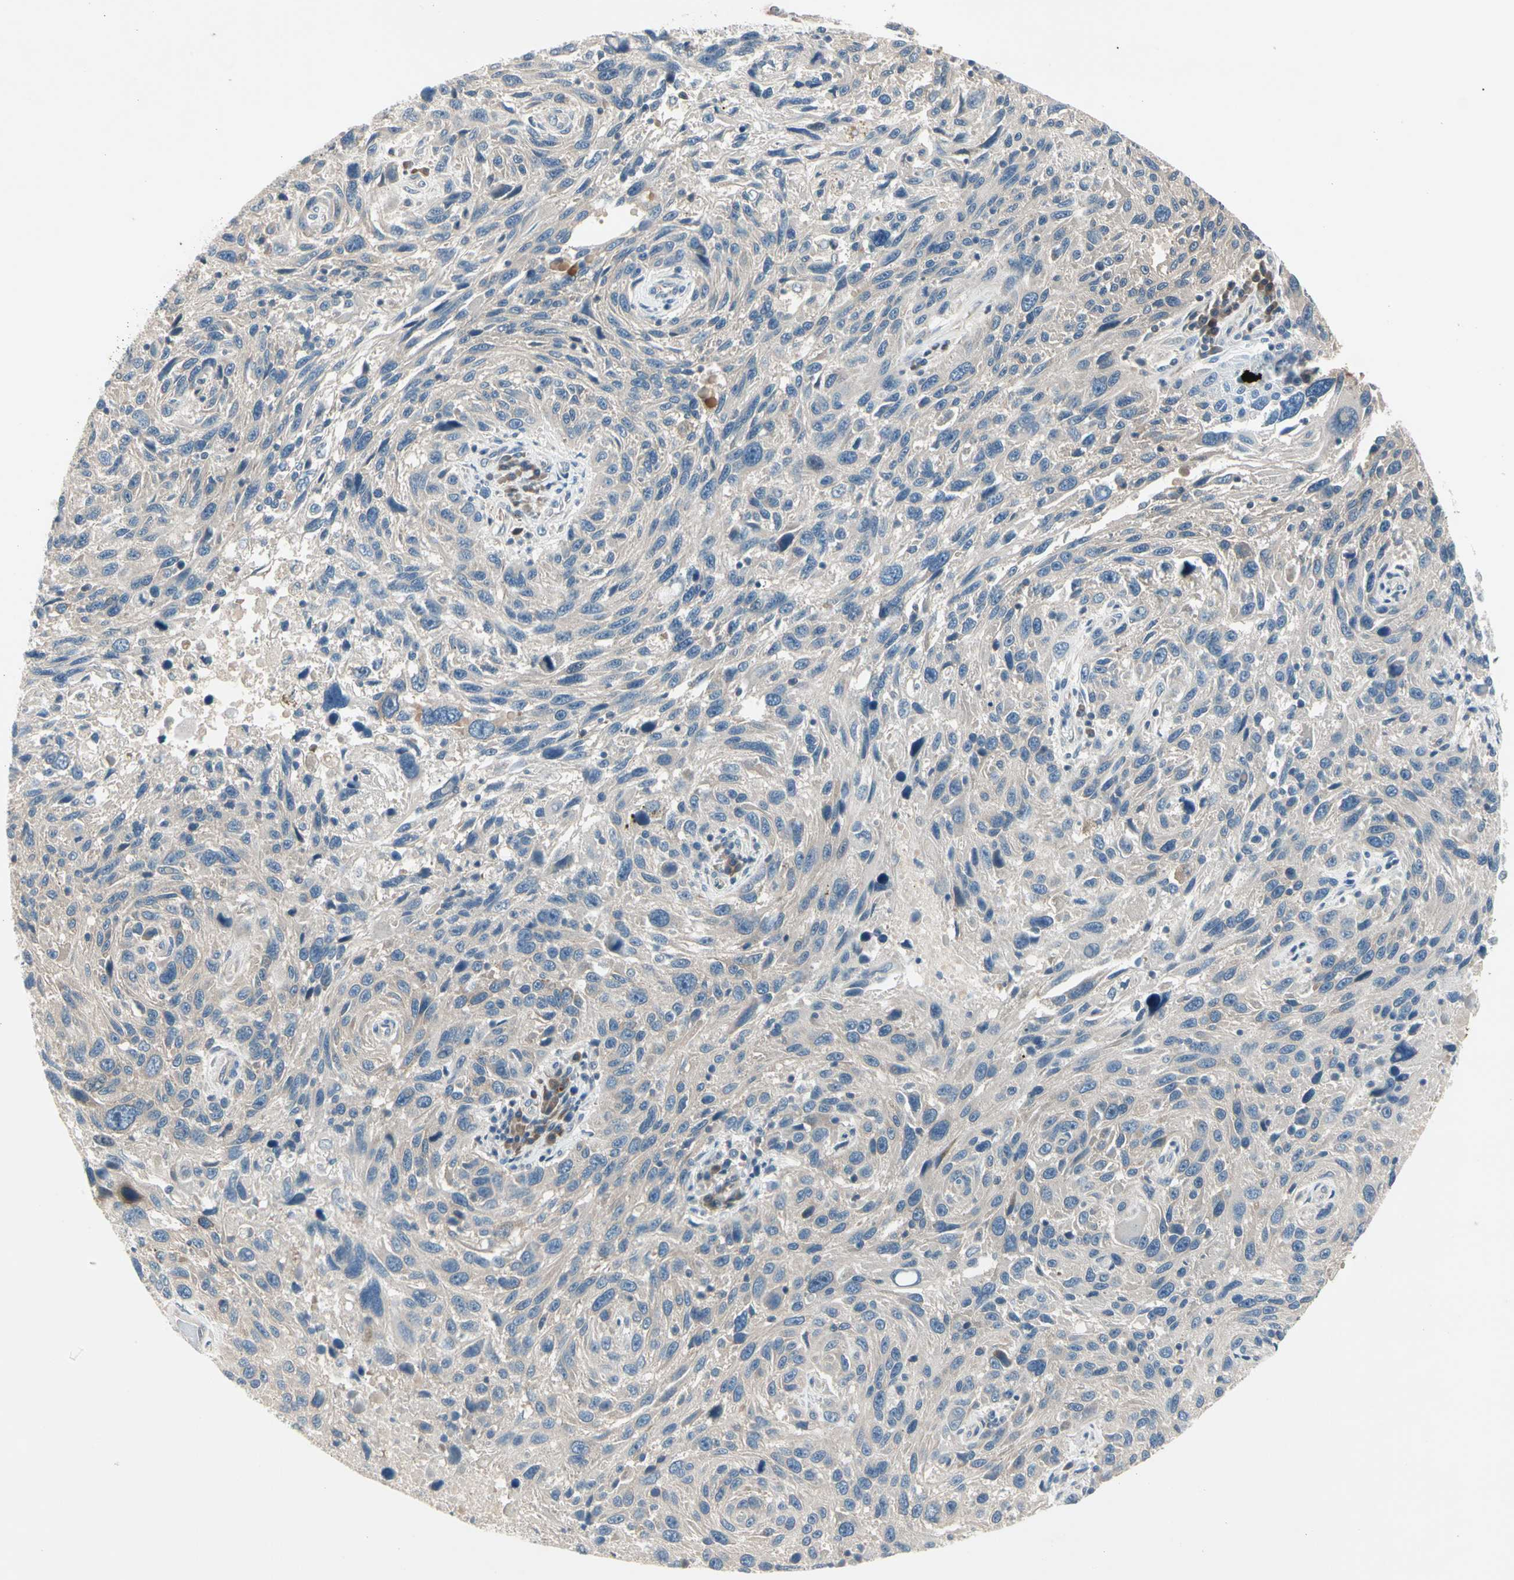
{"staining": {"intensity": "weak", "quantity": "<25%", "location": "cytoplasmic/membranous"}, "tissue": "melanoma", "cell_type": "Tumor cells", "image_type": "cancer", "snomed": [{"axis": "morphology", "description": "Malignant melanoma, NOS"}, {"axis": "topography", "description": "Skin"}], "caption": "Immunohistochemistry histopathology image of neoplastic tissue: human melanoma stained with DAB shows no significant protein expression in tumor cells.", "gene": "IL1R1", "patient": {"sex": "male", "age": 53}}